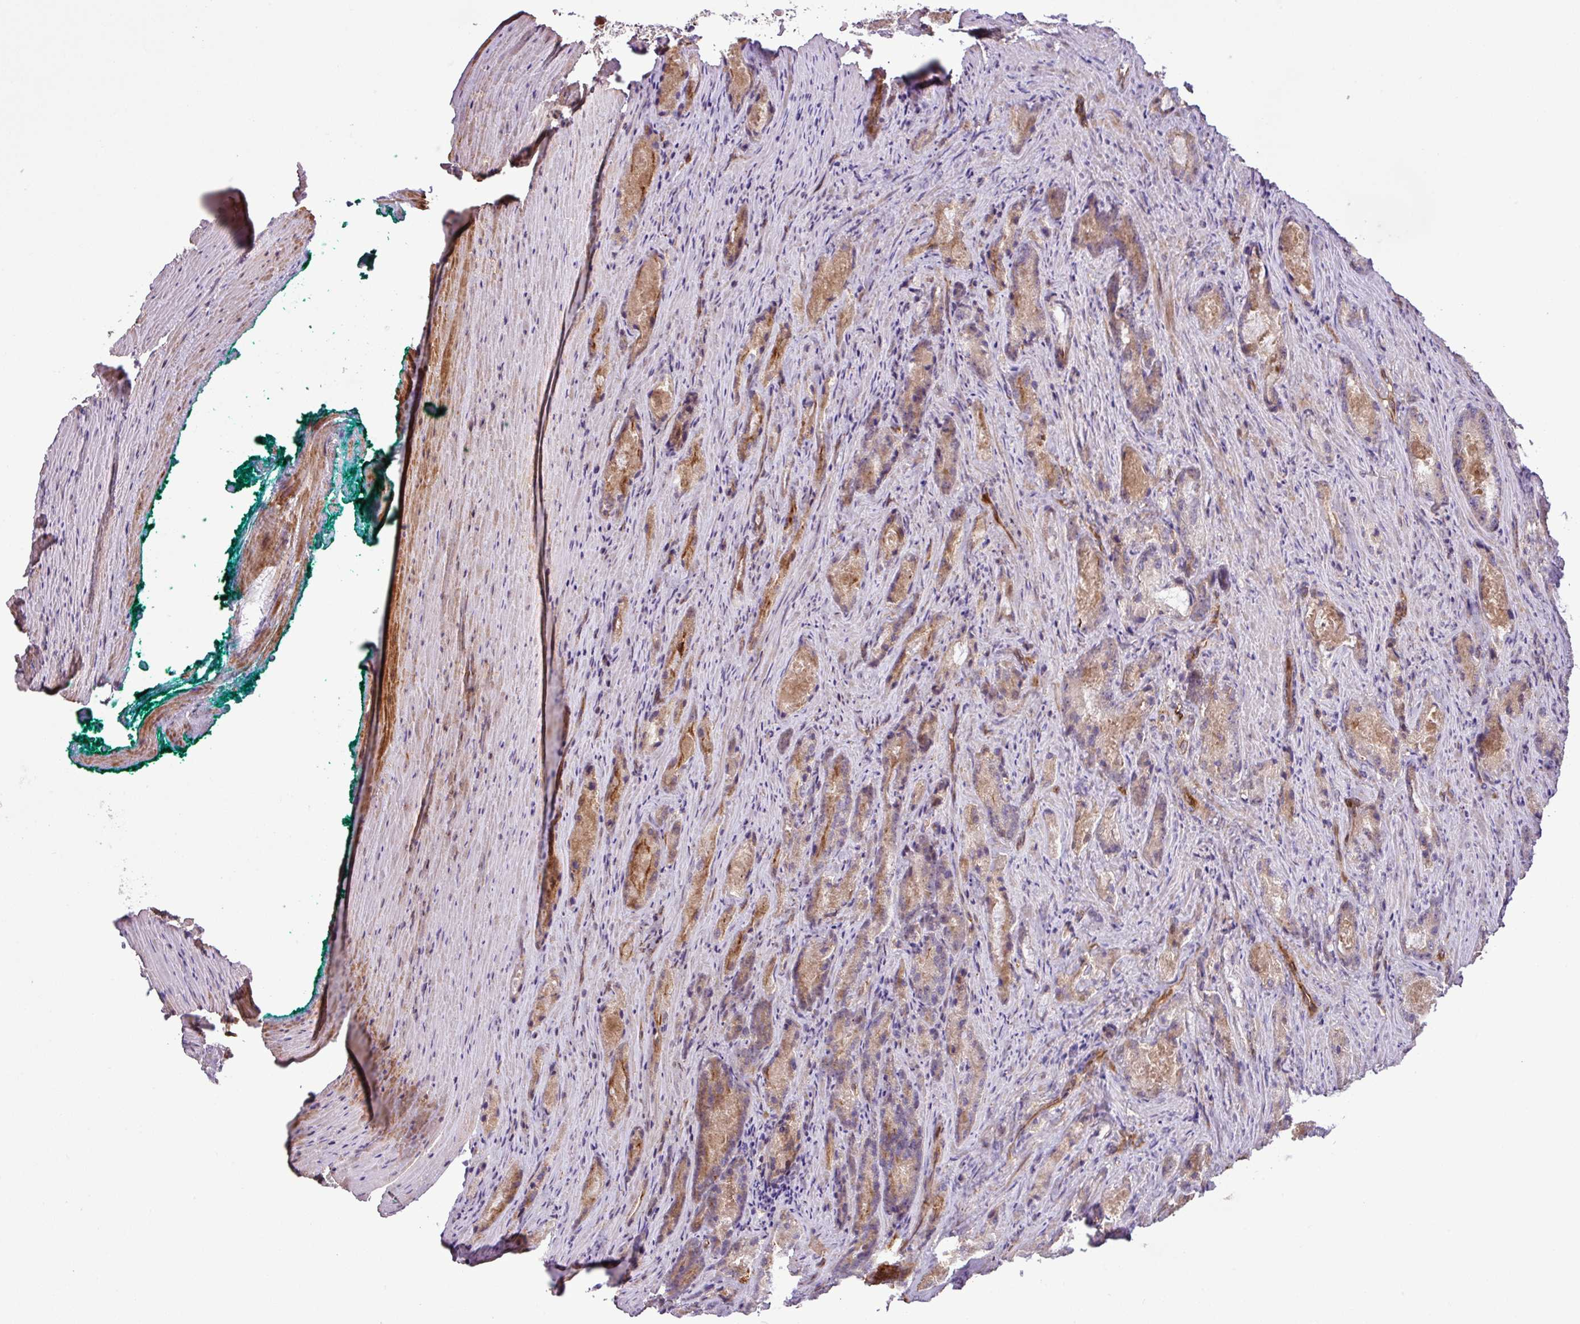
{"staining": {"intensity": "moderate", "quantity": "<25%", "location": "cytoplasmic/membranous"}, "tissue": "prostate cancer", "cell_type": "Tumor cells", "image_type": "cancer", "snomed": [{"axis": "morphology", "description": "Adenocarcinoma, Low grade"}, {"axis": "topography", "description": "Prostate"}], "caption": "Human prostate cancer stained with a brown dye displays moderate cytoplasmic/membranous positive staining in approximately <25% of tumor cells.", "gene": "ZNF266", "patient": {"sex": "male", "age": 68}}